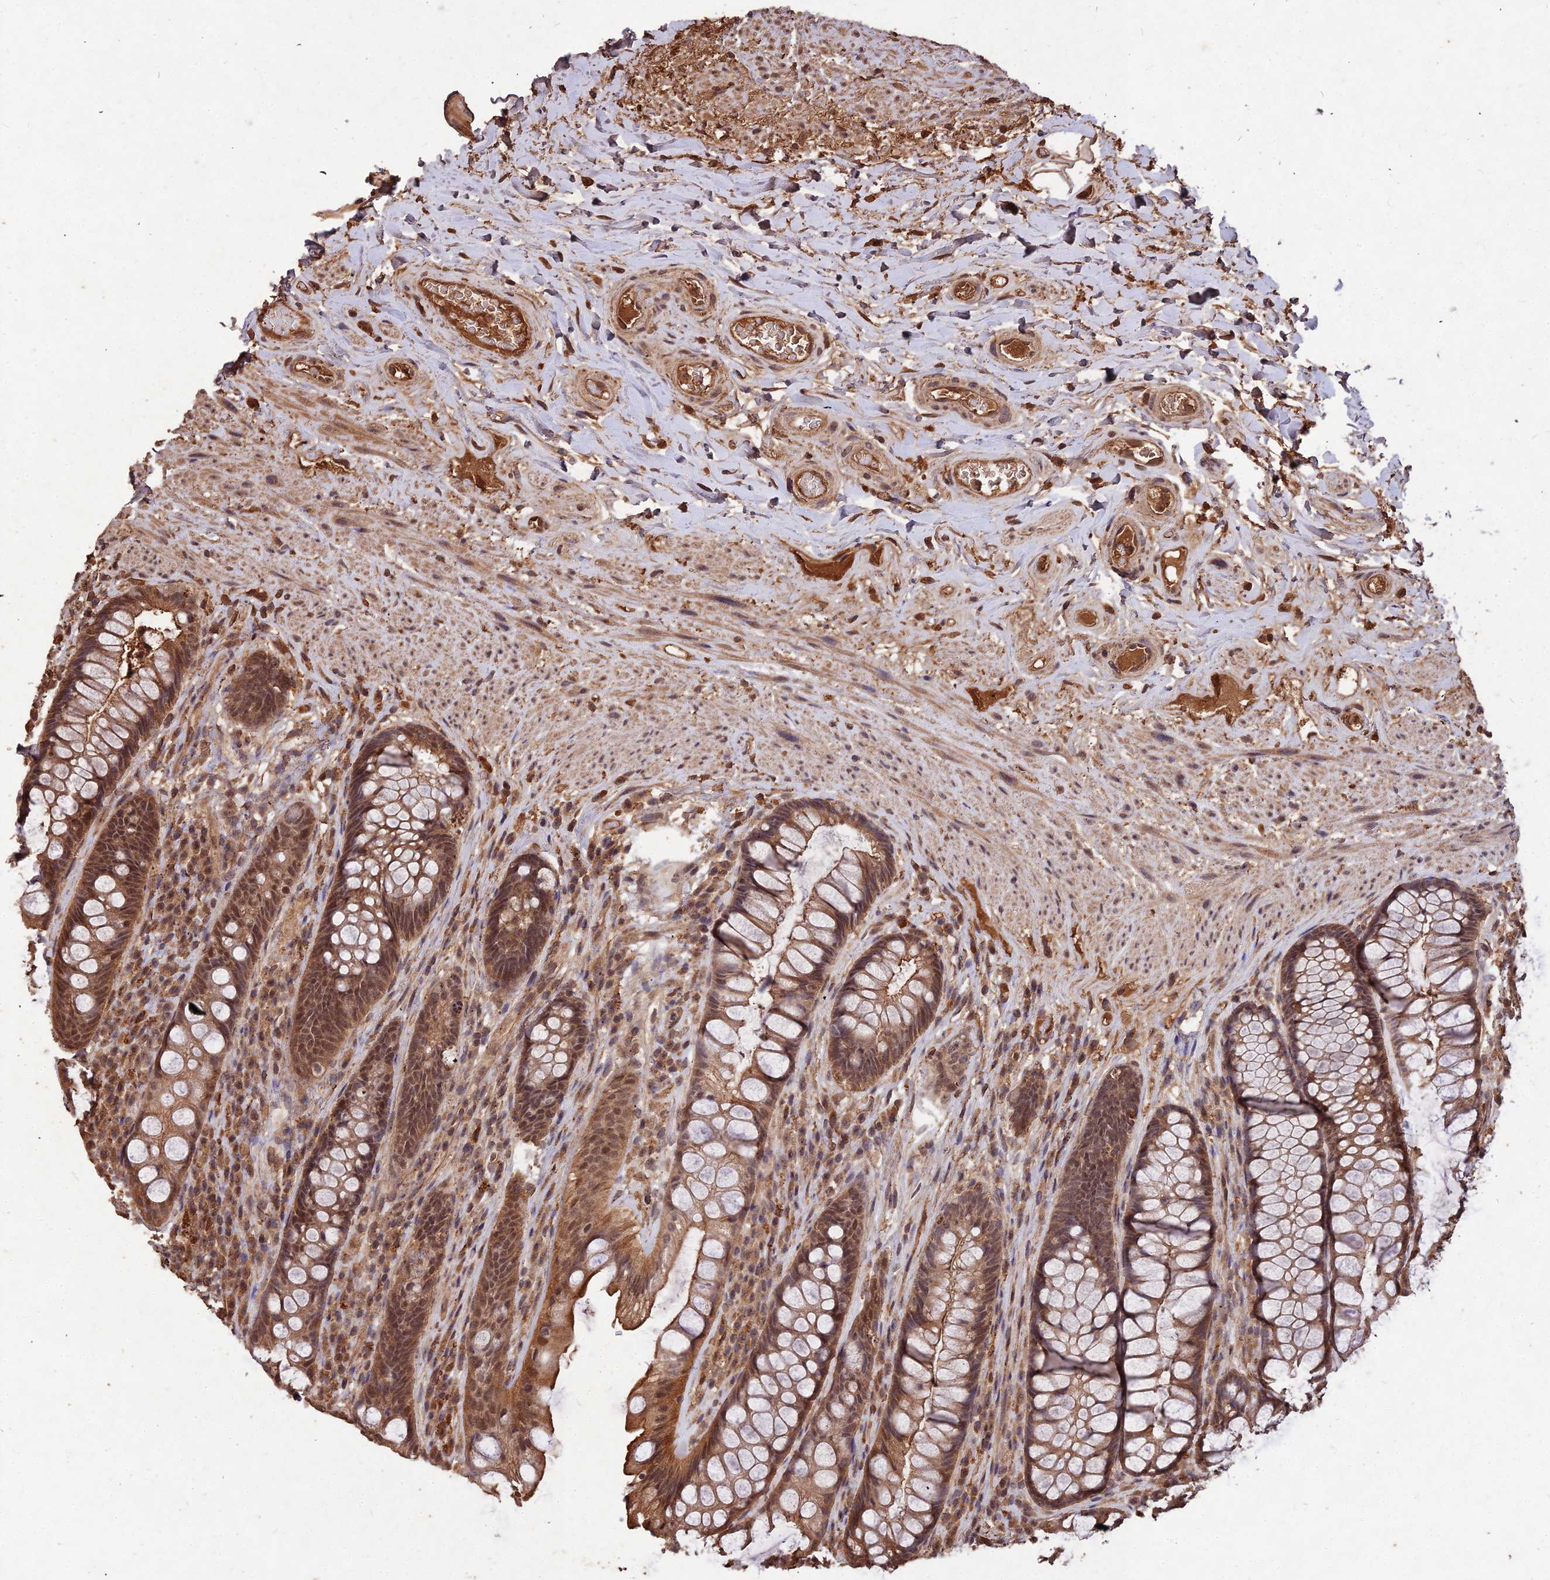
{"staining": {"intensity": "moderate", "quantity": ">75%", "location": "cytoplasmic/membranous,nuclear"}, "tissue": "rectum", "cell_type": "Glandular cells", "image_type": "normal", "snomed": [{"axis": "morphology", "description": "Normal tissue, NOS"}, {"axis": "topography", "description": "Rectum"}], "caption": "This image demonstrates unremarkable rectum stained with immunohistochemistry to label a protein in brown. The cytoplasmic/membranous,nuclear of glandular cells show moderate positivity for the protein. Nuclei are counter-stained blue.", "gene": "SYMPK", "patient": {"sex": "male", "age": 74}}